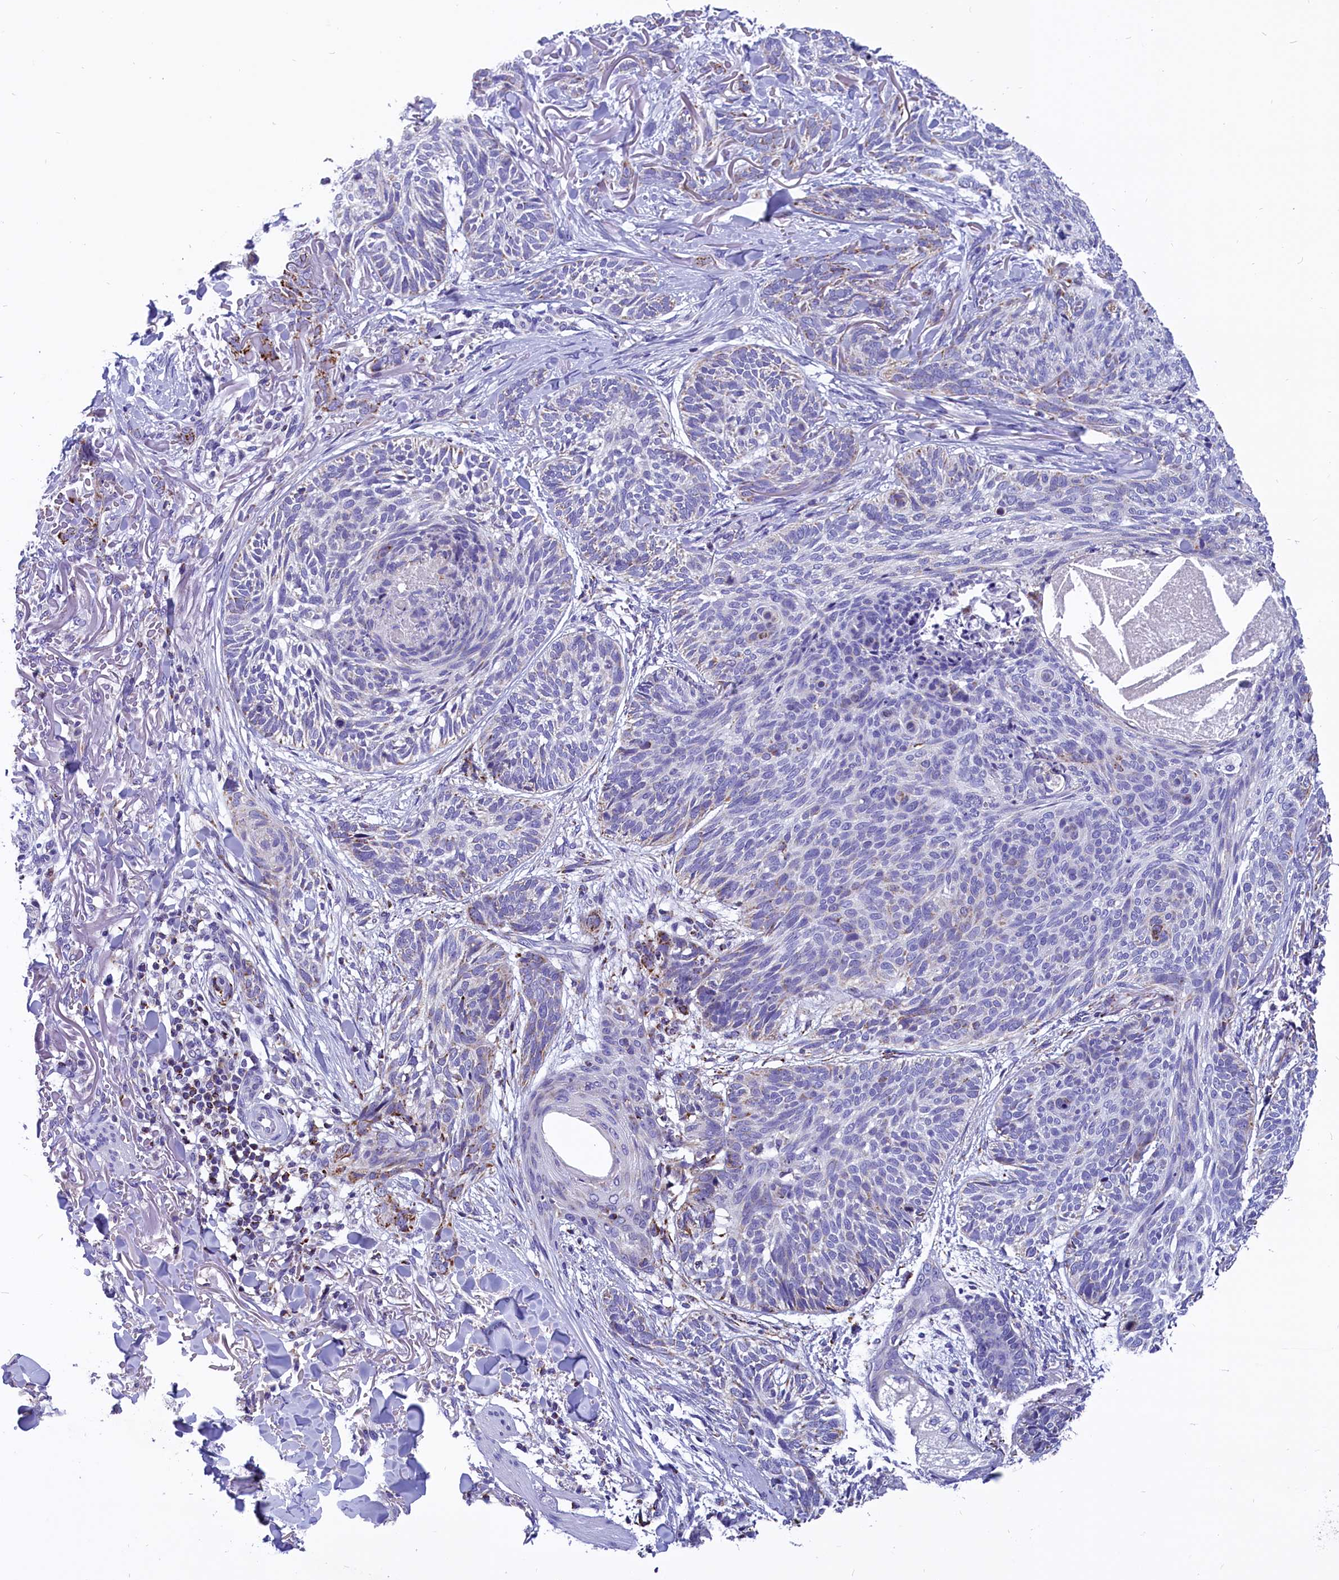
{"staining": {"intensity": "moderate", "quantity": "<25%", "location": "cytoplasmic/membranous"}, "tissue": "skin cancer", "cell_type": "Tumor cells", "image_type": "cancer", "snomed": [{"axis": "morphology", "description": "Normal tissue, NOS"}, {"axis": "morphology", "description": "Basal cell carcinoma"}, {"axis": "topography", "description": "Skin"}], "caption": "An image of skin cancer stained for a protein reveals moderate cytoplasmic/membranous brown staining in tumor cells. Using DAB (brown) and hematoxylin (blue) stains, captured at high magnification using brightfield microscopy.", "gene": "ABAT", "patient": {"sex": "male", "age": 66}}